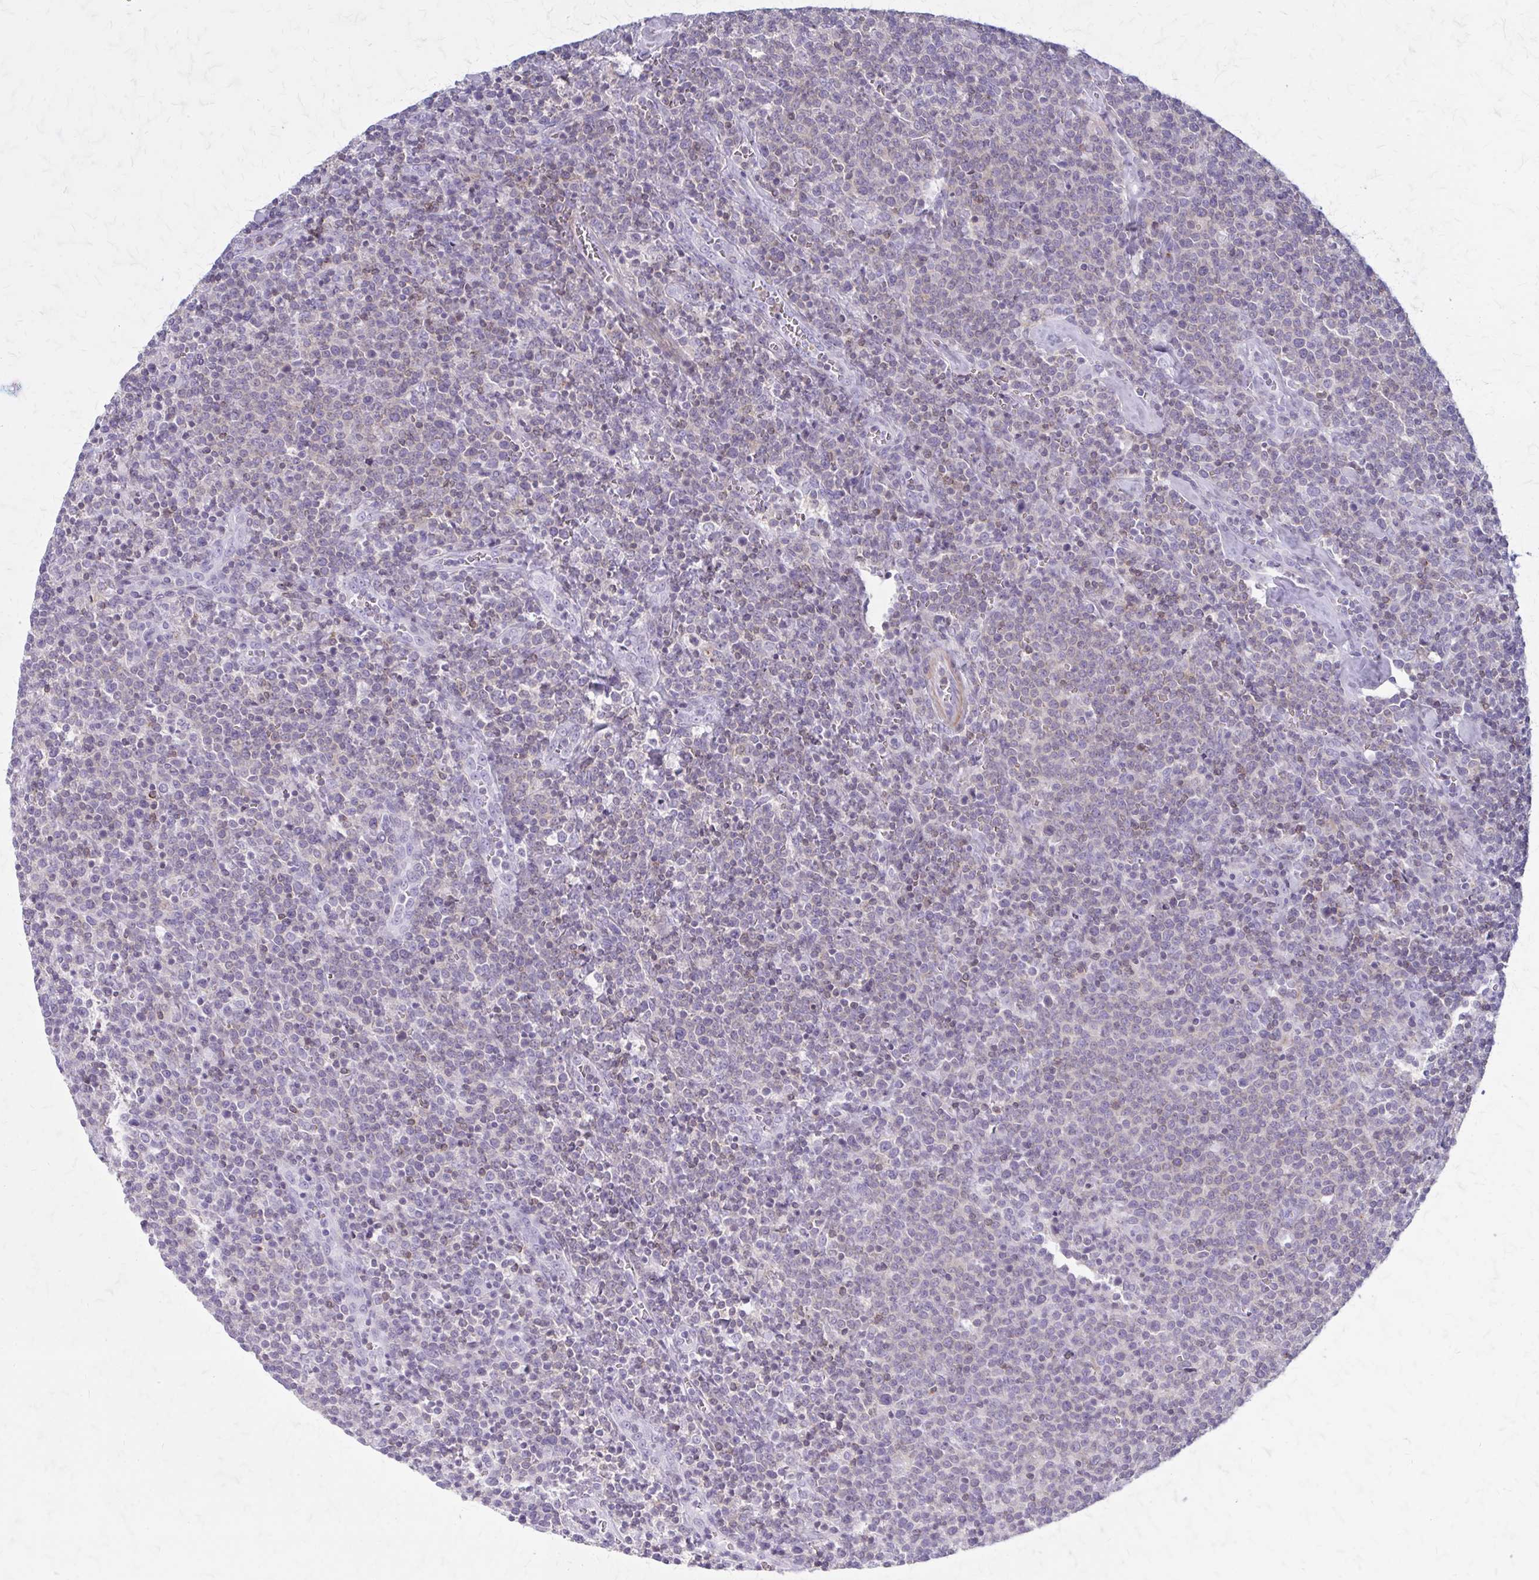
{"staining": {"intensity": "negative", "quantity": "none", "location": "none"}, "tissue": "lymphoma", "cell_type": "Tumor cells", "image_type": "cancer", "snomed": [{"axis": "morphology", "description": "Malignant lymphoma, non-Hodgkin's type, High grade"}, {"axis": "topography", "description": "Lymph node"}], "caption": "This is an IHC micrograph of human lymphoma. There is no staining in tumor cells.", "gene": "PITPNM1", "patient": {"sex": "male", "age": 61}}